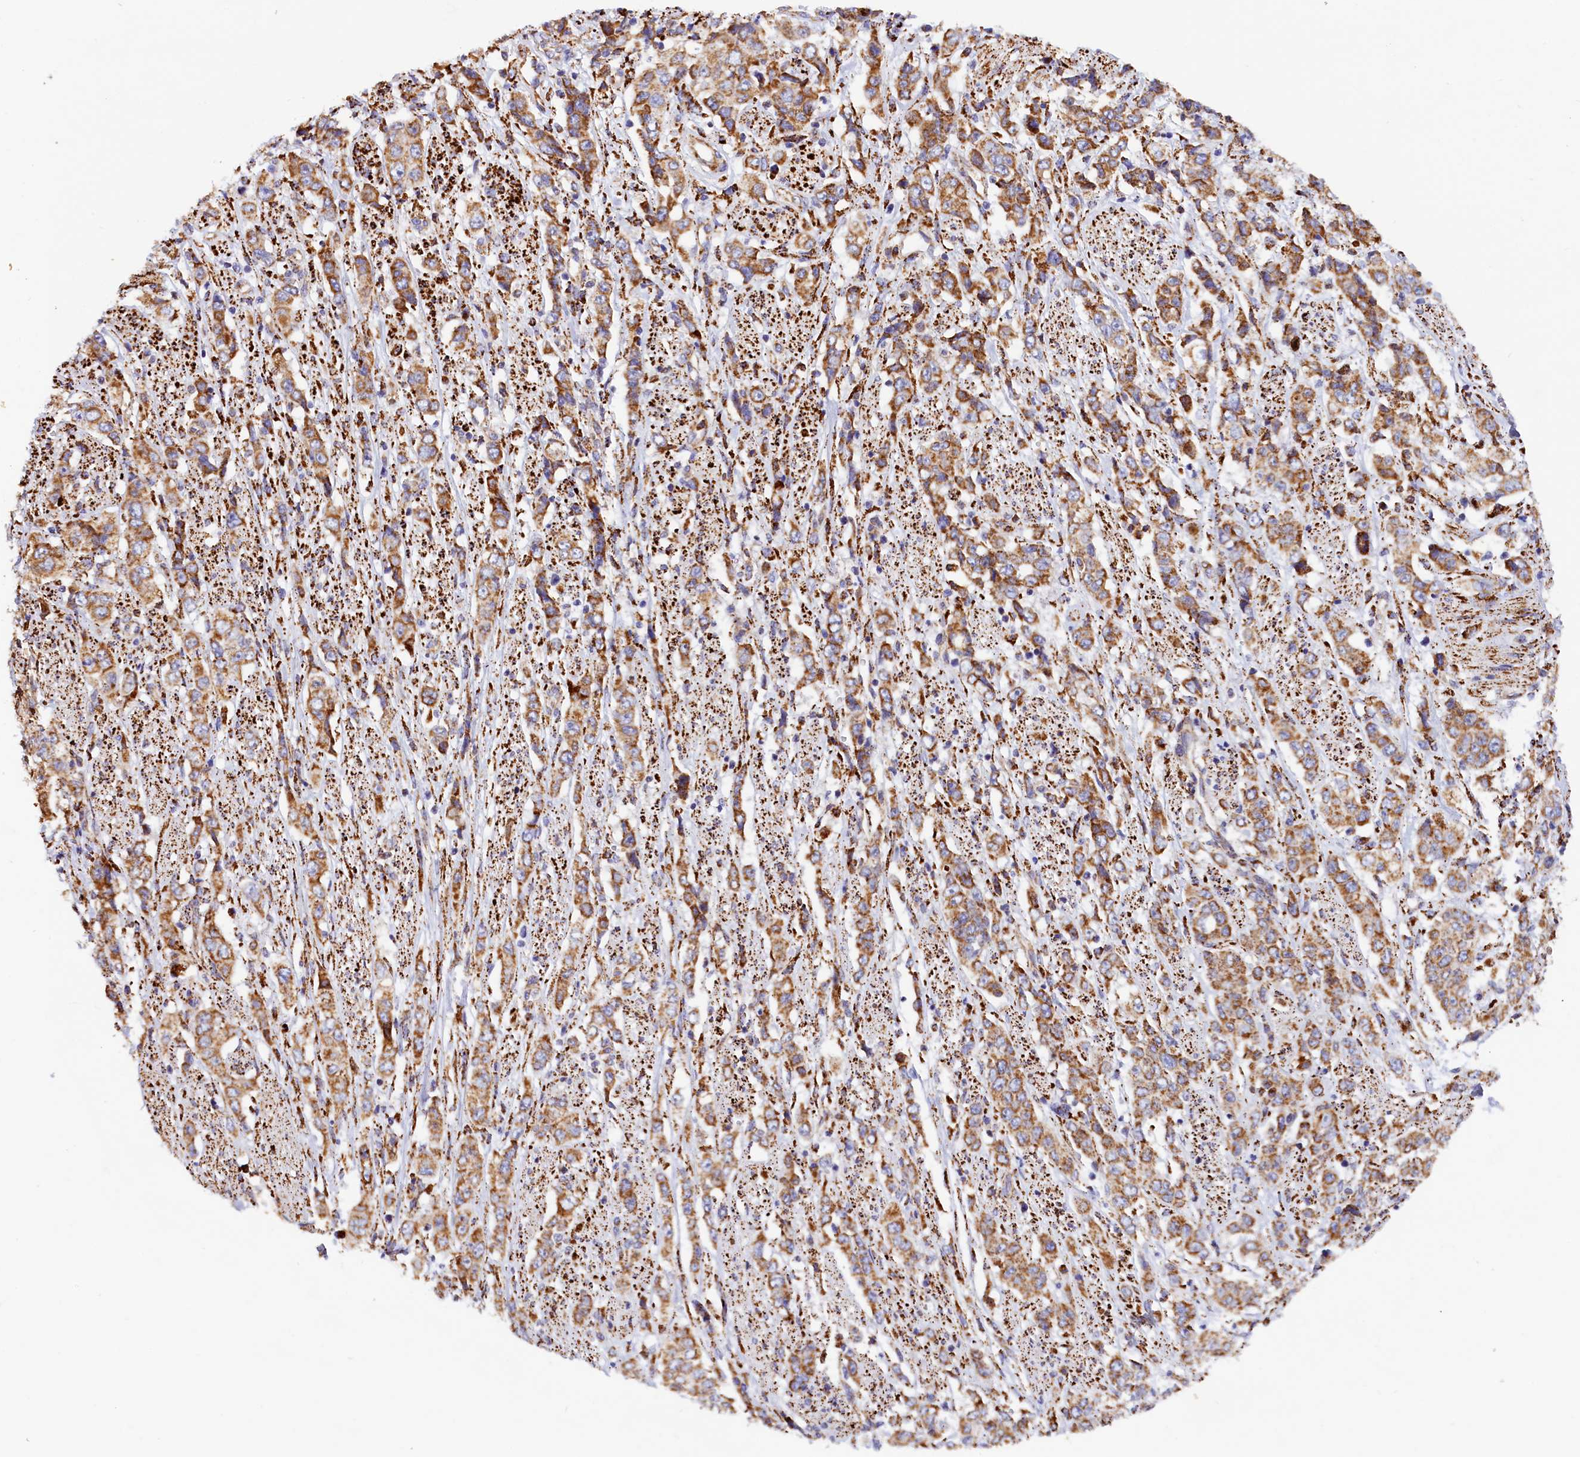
{"staining": {"intensity": "moderate", "quantity": ">75%", "location": "cytoplasmic/membranous"}, "tissue": "stomach cancer", "cell_type": "Tumor cells", "image_type": "cancer", "snomed": [{"axis": "morphology", "description": "Adenocarcinoma, NOS"}, {"axis": "topography", "description": "Stomach, upper"}], "caption": "Tumor cells show medium levels of moderate cytoplasmic/membranous expression in about >75% of cells in human adenocarcinoma (stomach). (DAB IHC, brown staining for protein, blue staining for nuclei).", "gene": "AKTIP", "patient": {"sex": "male", "age": 62}}